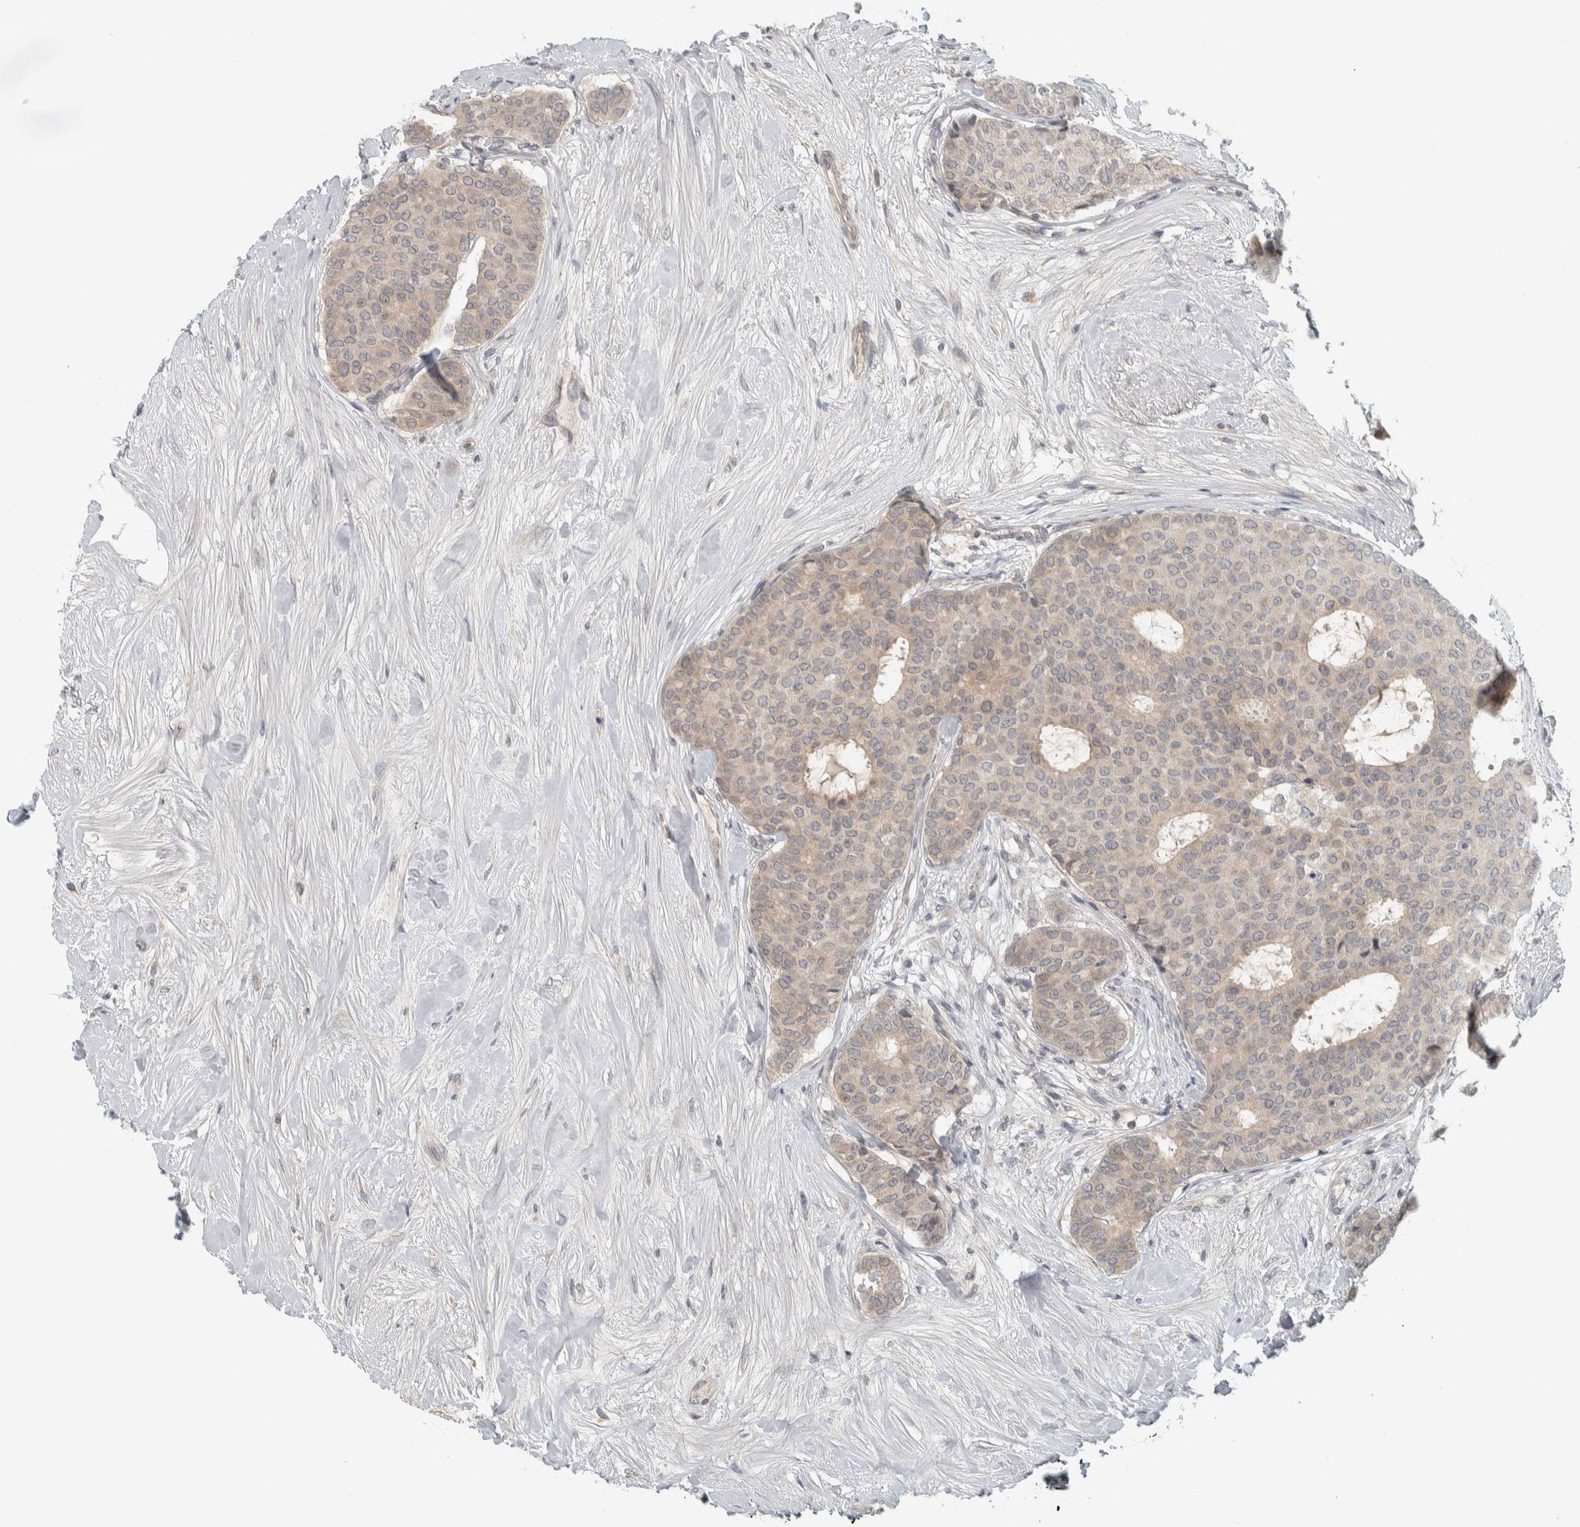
{"staining": {"intensity": "weak", "quantity": "<25%", "location": "cytoplasmic/membranous"}, "tissue": "breast cancer", "cell_type": "Tumor cells", "image_type": "cancer", "snomed": [{"axis": "morphology", "description": "Duct carcinoma"}, {"axis": "topography", "description": "Breast"}], "caption": "This is an immunohistochemistry histopathology image of intraductal carcinoma (breast). There is no expression in tumor cells.", "gene": "AFP", "patient": {"sex": "female", "age": 75}}